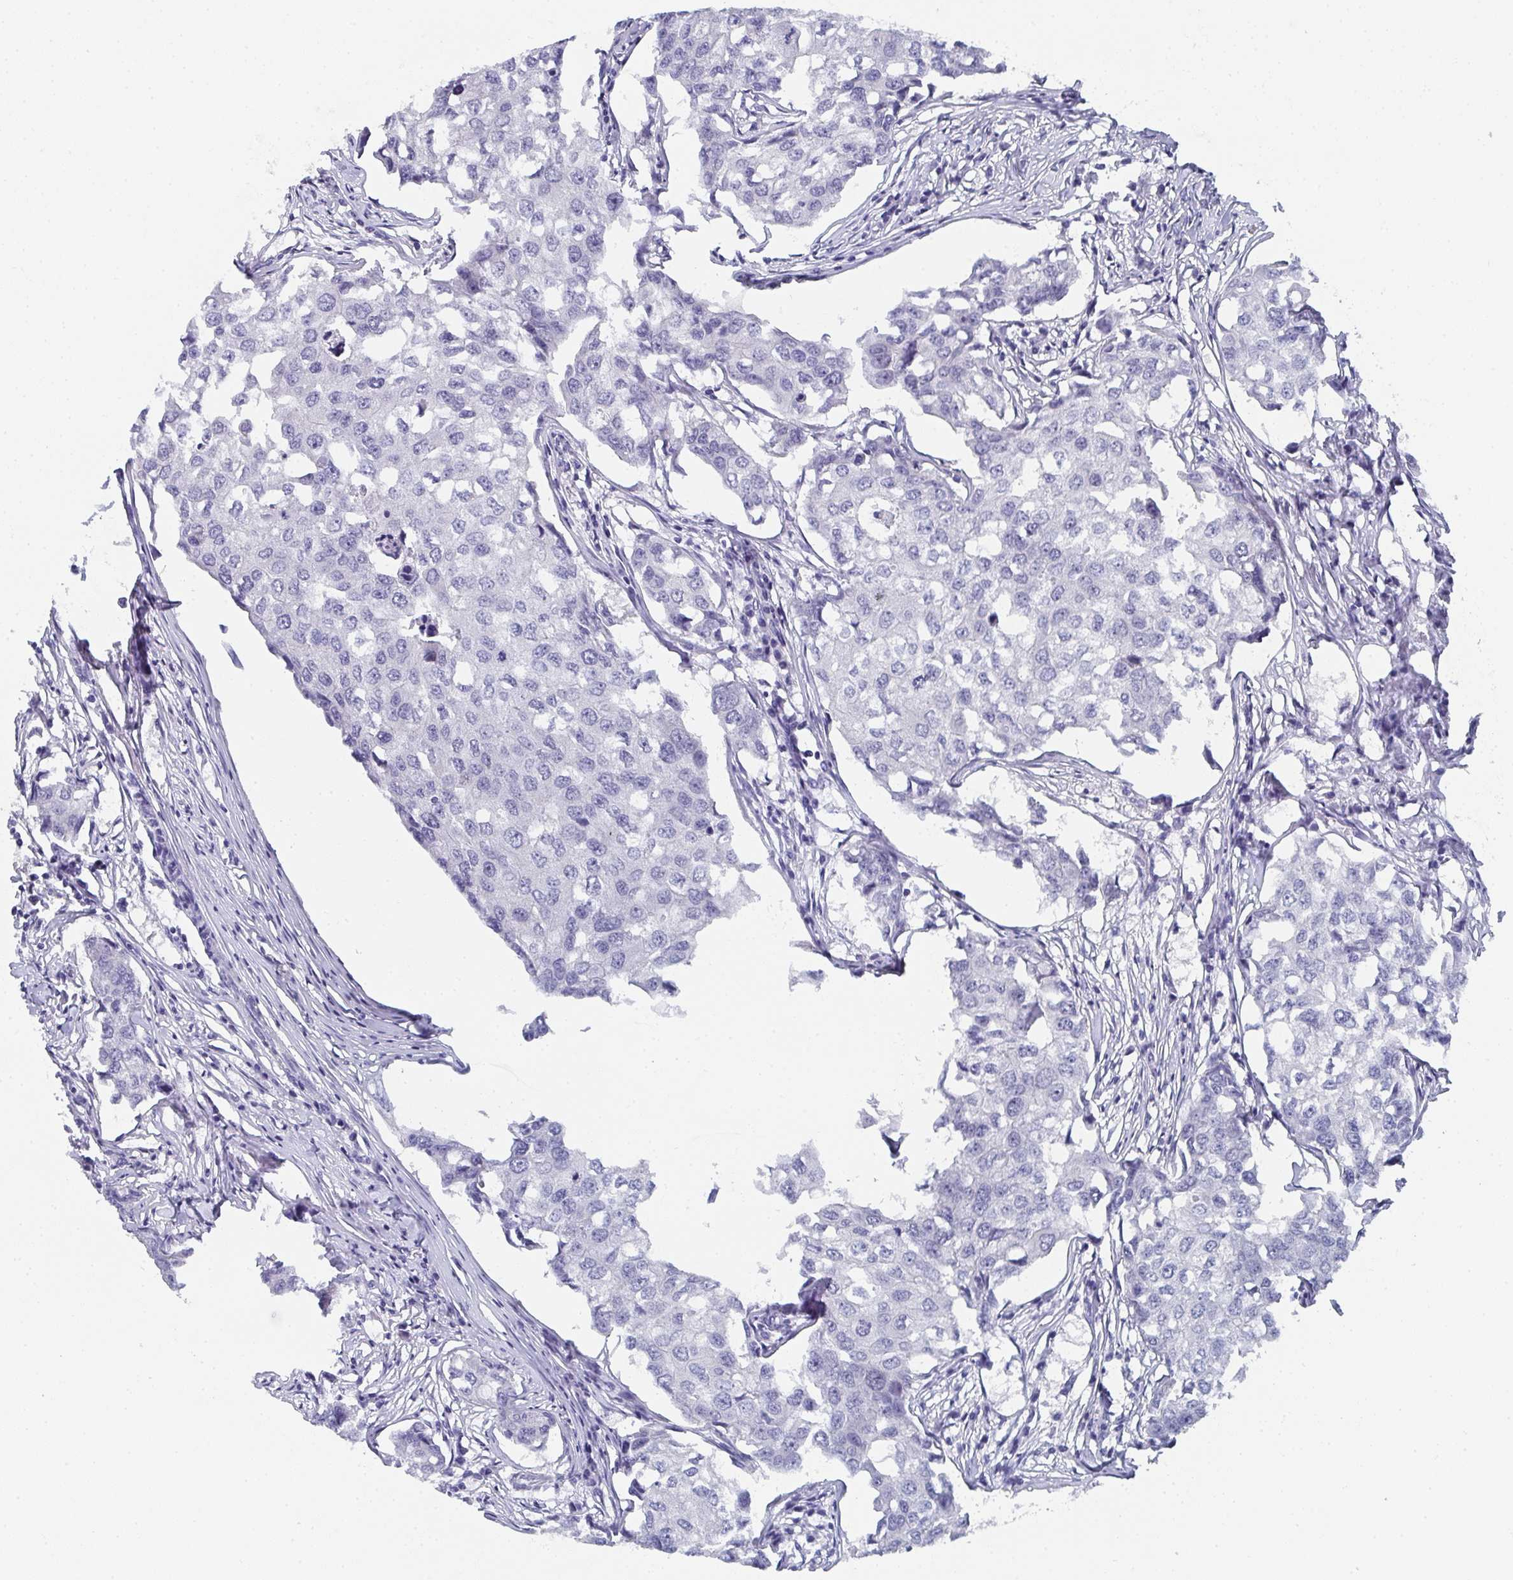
{"staining": {"intensity": "negative", "quantity": "none", "location": "none"}, "tissue": "breast cancer", "cell_type": "Tumor cells", "image_type": "cancer", "snomed": [{"axis": "morphology", "description": "Duct carcinoma"}, {"axis": "topography", "description": "Breast"}], "caption": "Immunohistochemical staining of human breast cancer (invasive ductal carcinoma) exhibits no significant positivity in tumor cells.", "gene": "DYDC2", "patient": {"sex": "female", "age": 27}}